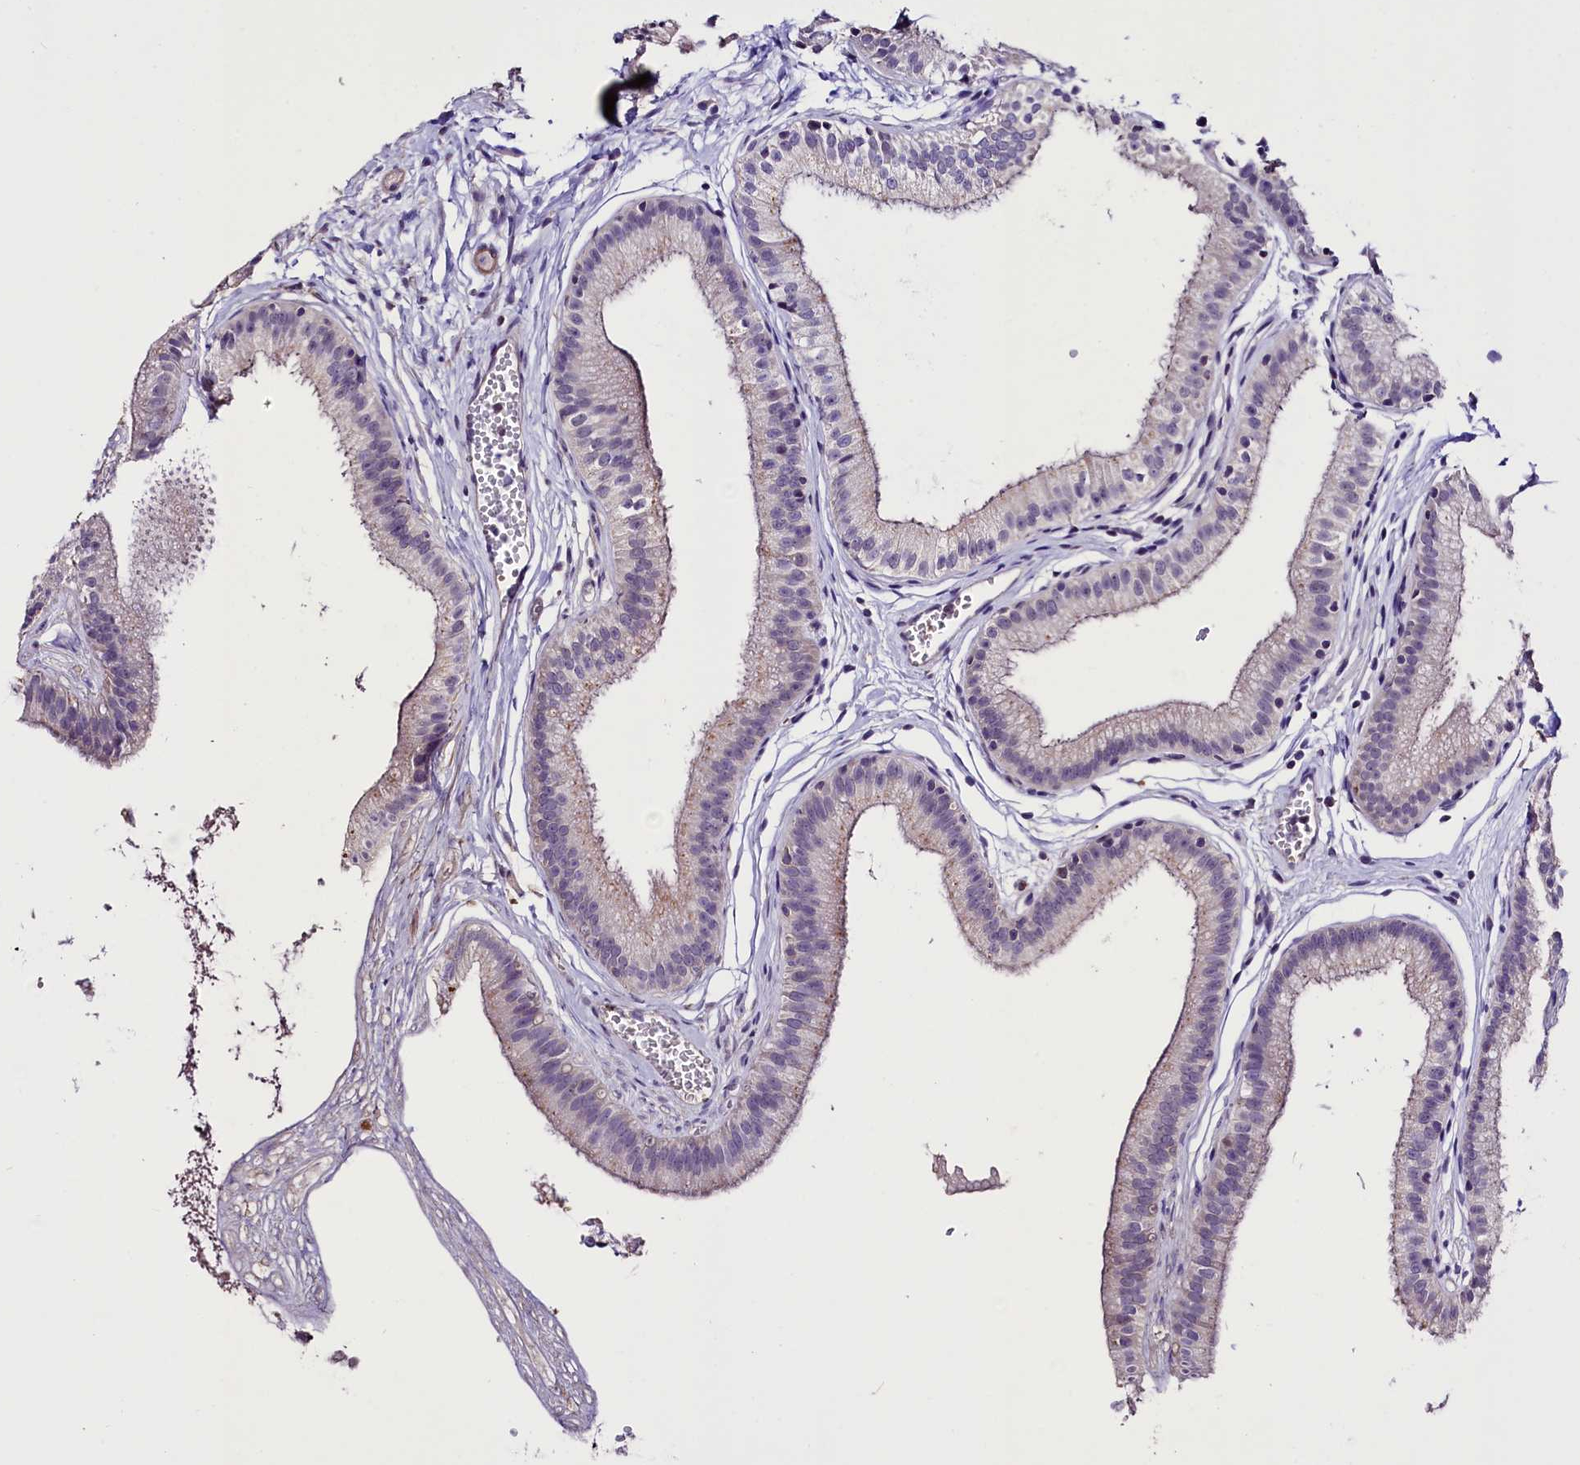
{"staining": {"intensity": "negative", "quantity": "none", "location": "none"}, "tissue": "gallbladder", "cell_type": "Glandular cells", "image_type": "normal", "snomed": [{"axis": "morphology", "description": "Normal tissue, NOS"}, {"axis": "topography", "description": "Gallbladder"}], "caption": "Immunohistochemistry histopathology image of benign gallbladder: human gallbladder stained with DAB exhibits no significant protein positivity in glandular cells.", "gene": "MEX3B", "patient": {"sex": "female", "age": 54}}